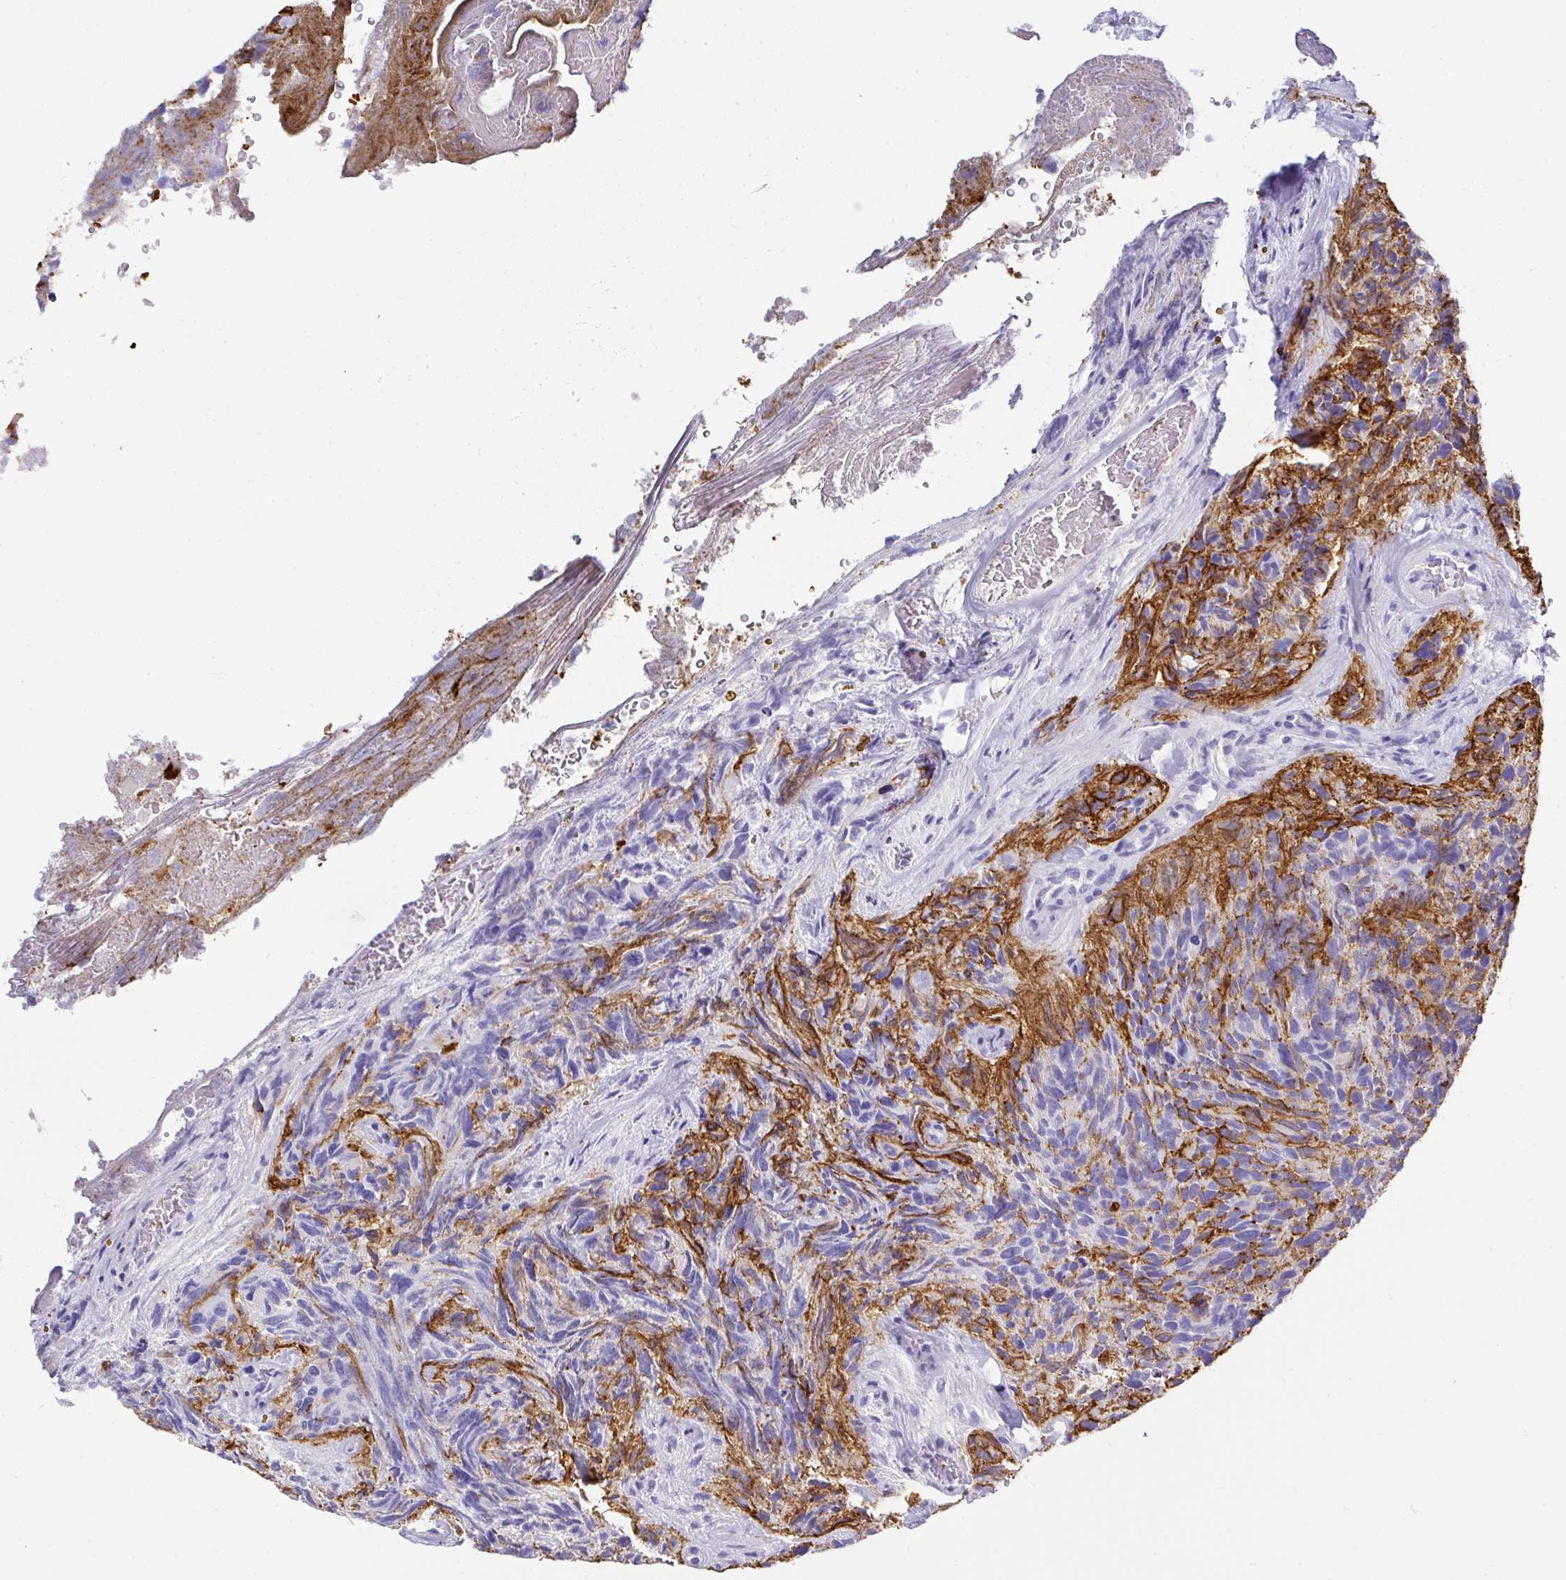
{"staining": {"intensity": "negative", "quantity": "none", "location": "none"}, "tissue": "glioma", "cell_type": "Tumor cells", "image_type": "cancer", "snomed": [{"axis": "morphology", "description": "Glioma, malignant, High grade"}, {"axis": "topography", "description": "Brain"}], "caption": "A high-resolution photomicrograph shows immunohistochemistry (IHC) staining of malignant glioma (high-grade), which displays no significant staining in tumor cells.", "gene": "TARM1", "patient": {"sex": "male", "age": 69}}